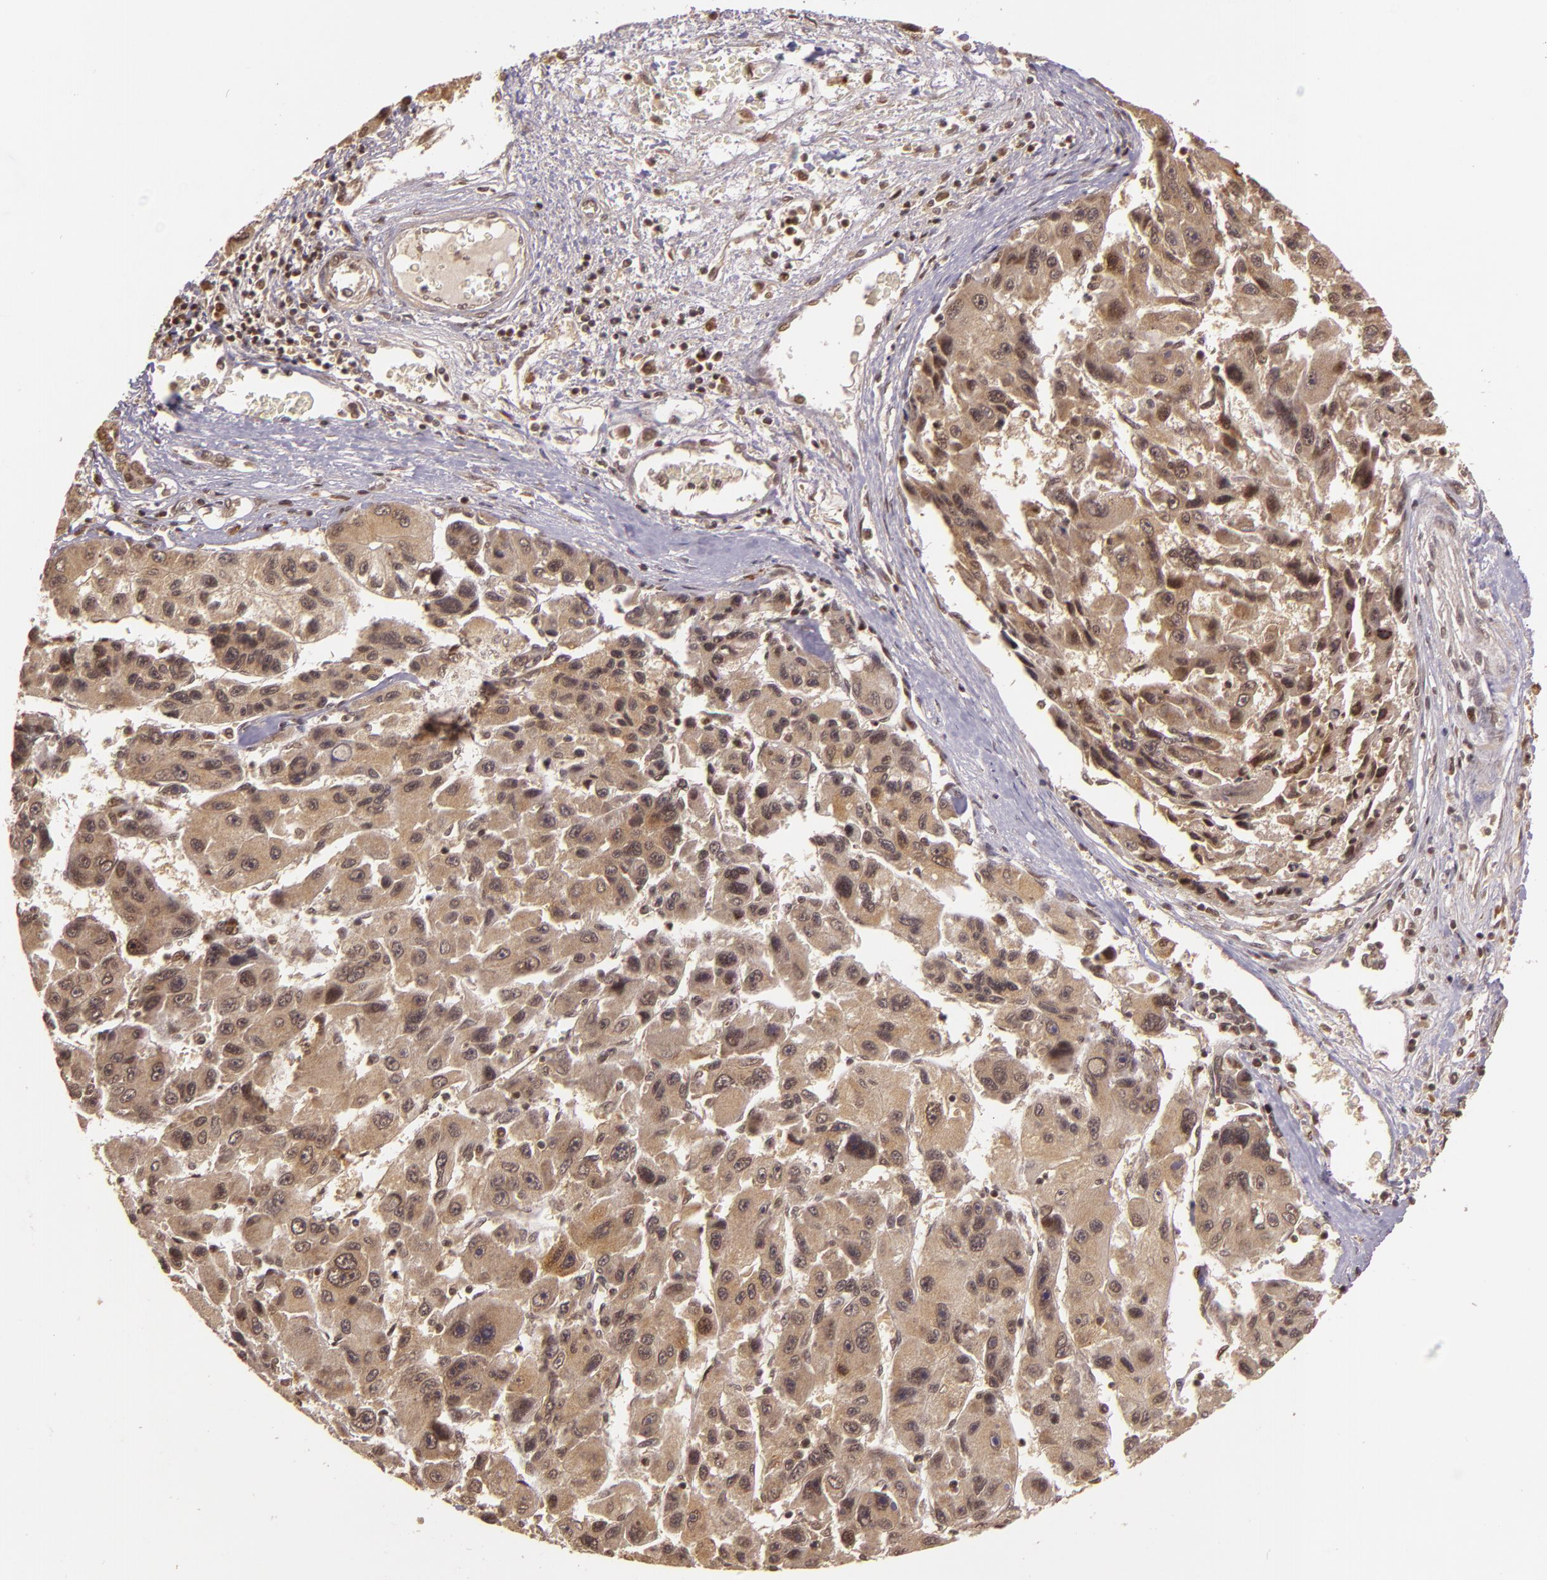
{"staining": {"intensity": "moderate", "quantity": ">75%", "location": "cytoplasmic/membranous"}, "tissue": "liver cancer", "cell_type": "Tumor cells", "image_type": "cancer", "snomed": [{"axis": "morphology", "description": "Carcinoma, Hepatocellular, NOS"}, {"axis": "topography", "description": "Liver"}], "caption": "Brown immunohistochemical staining in hepatocellular carcinoma (liver) exhibits moderate cytoplasmic/membranous expression in approximately >75% of tumor cells.", "gene": "TXNRD2", "patient": {"sex": "male", "age": 64}}